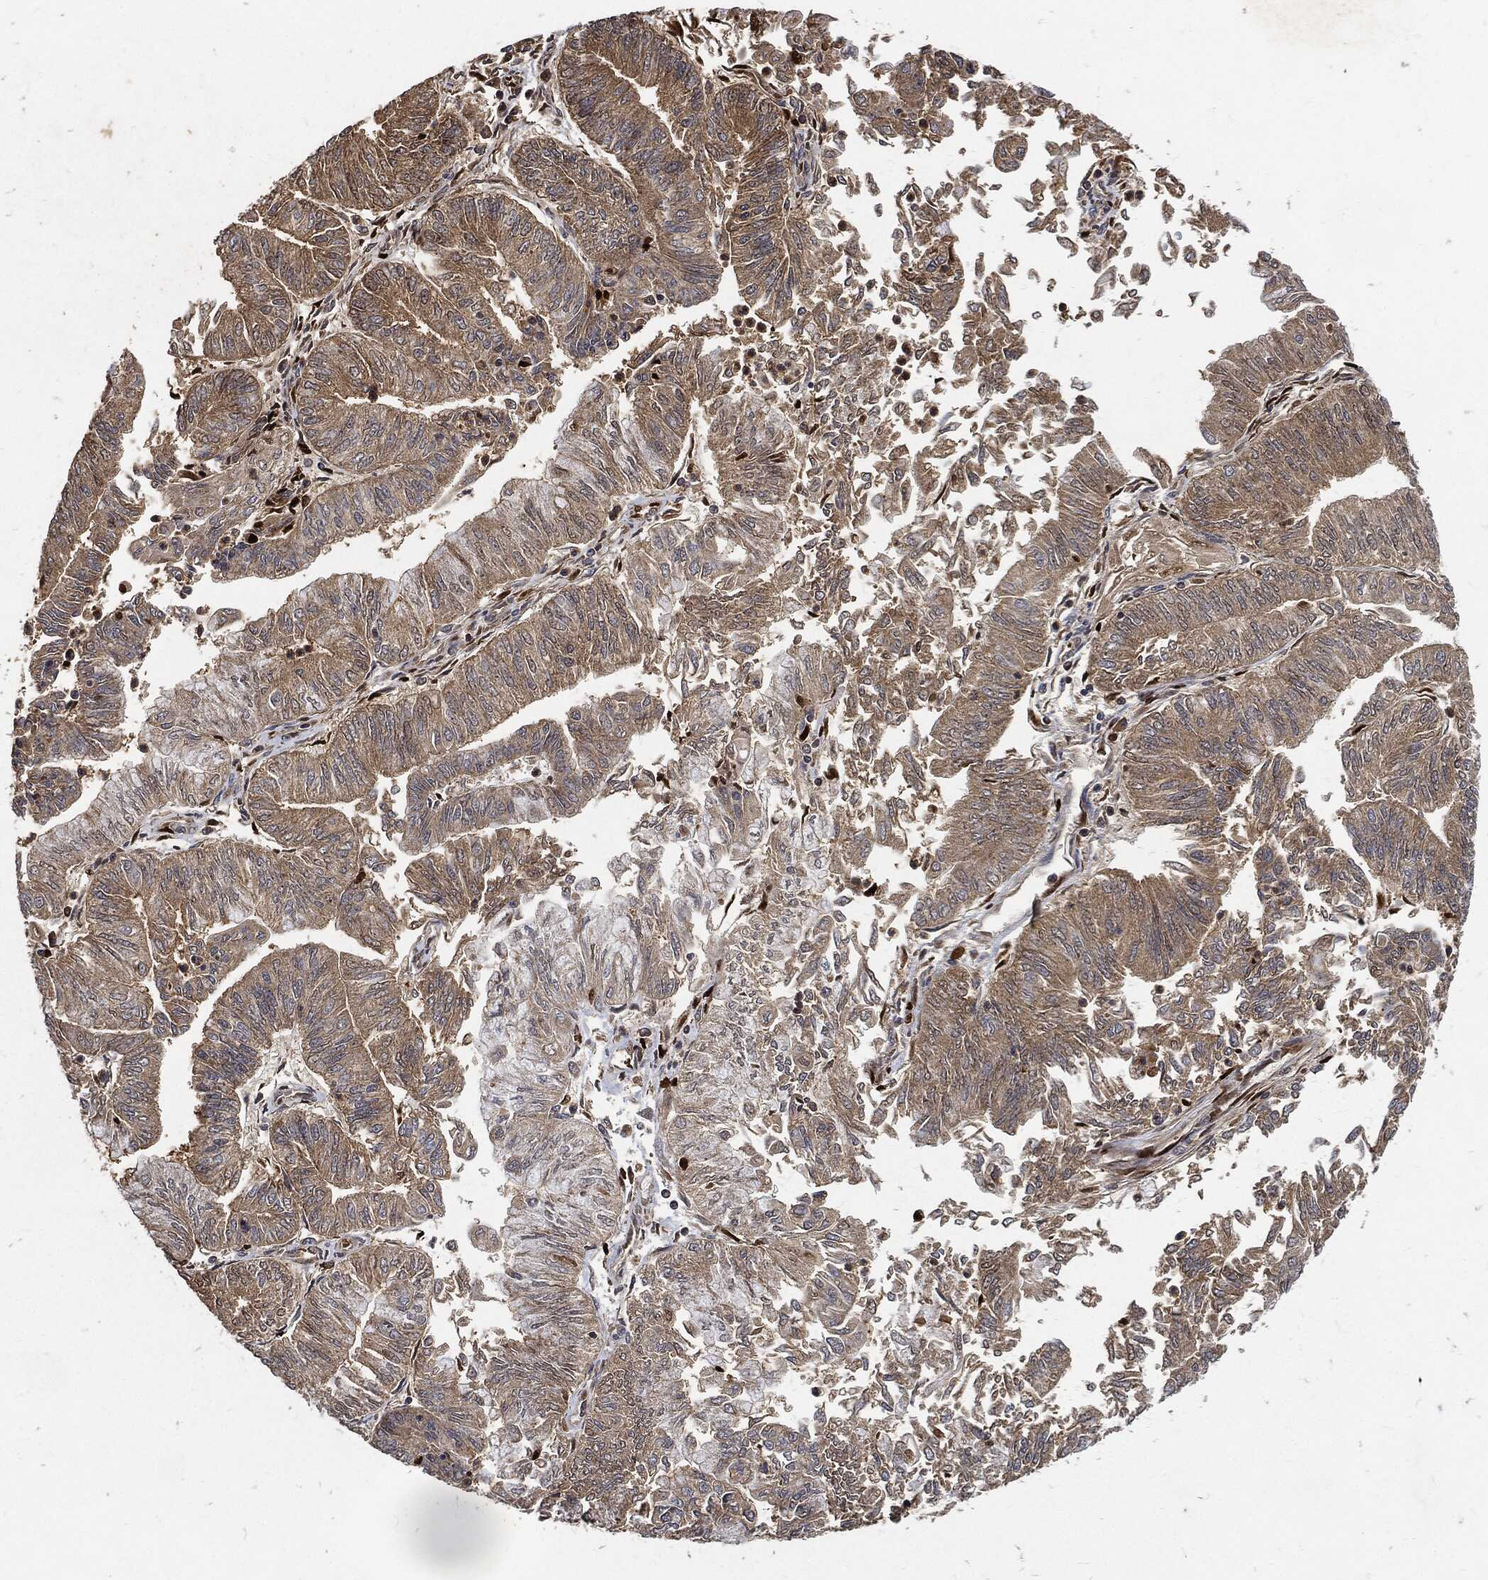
{"staining": {"intensity": "weak", "quantity": ">75%", "location": "cytoplasmic/membranous"}, "tissue": "endometrial cancer", "cell_type": "Tumor cells", "image_type": "cancer", "snomed": [{"axis": "morphology", "description": "Adenocarcinoma, NOS"}, {"axis": "topography", "description": "Endometrium"}], "caption": "Tumor cells exhibit low levels of weak cytoplasmic/membranous expression in about >75% of cells in human adenocarcinoma (endometrial).", "gene": "ZNF226", "patient": {"sex": "female", "age": 59}}